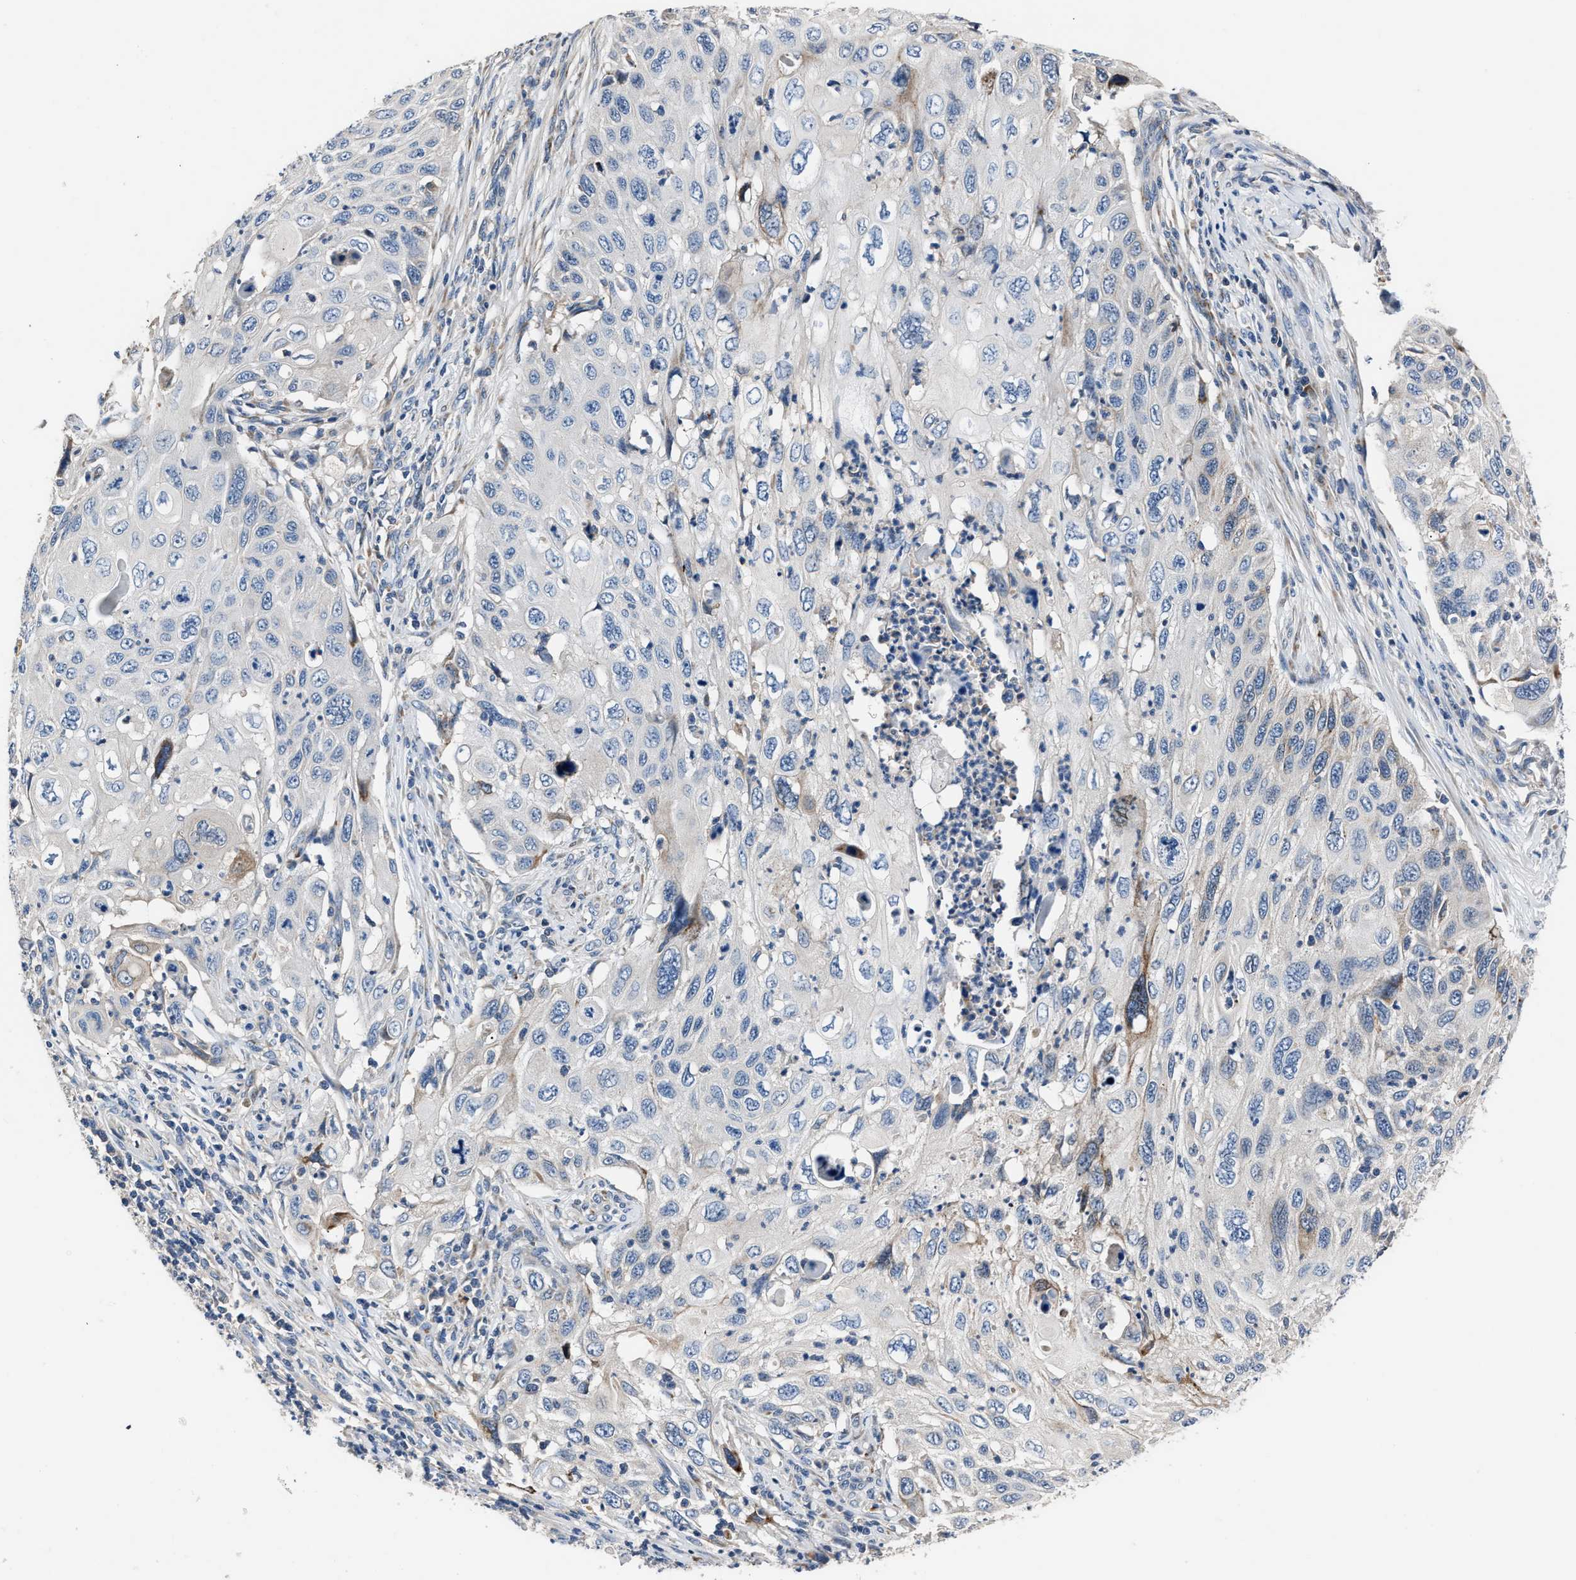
{"staining": {"intensity": "weak", "quantity": "<25%", "location": "cytoplasmic/membranous"}, "tissue": "cervical cancer", "cell_type": "Tumor cells", "image_type": "cancer", "snomed": [{"axis": "morphology", "description": "Squamous cell carcinoma, NOS"}, {"axis": "topography", "description": "Cervix"}], "caption": "This is an immunohistochemistry (IHC) histopathology image of cervical cancer. There is no positivity in tumor cells.", "gene": "DNAJC24", "patient": {"sex": "female", "age": 70}}